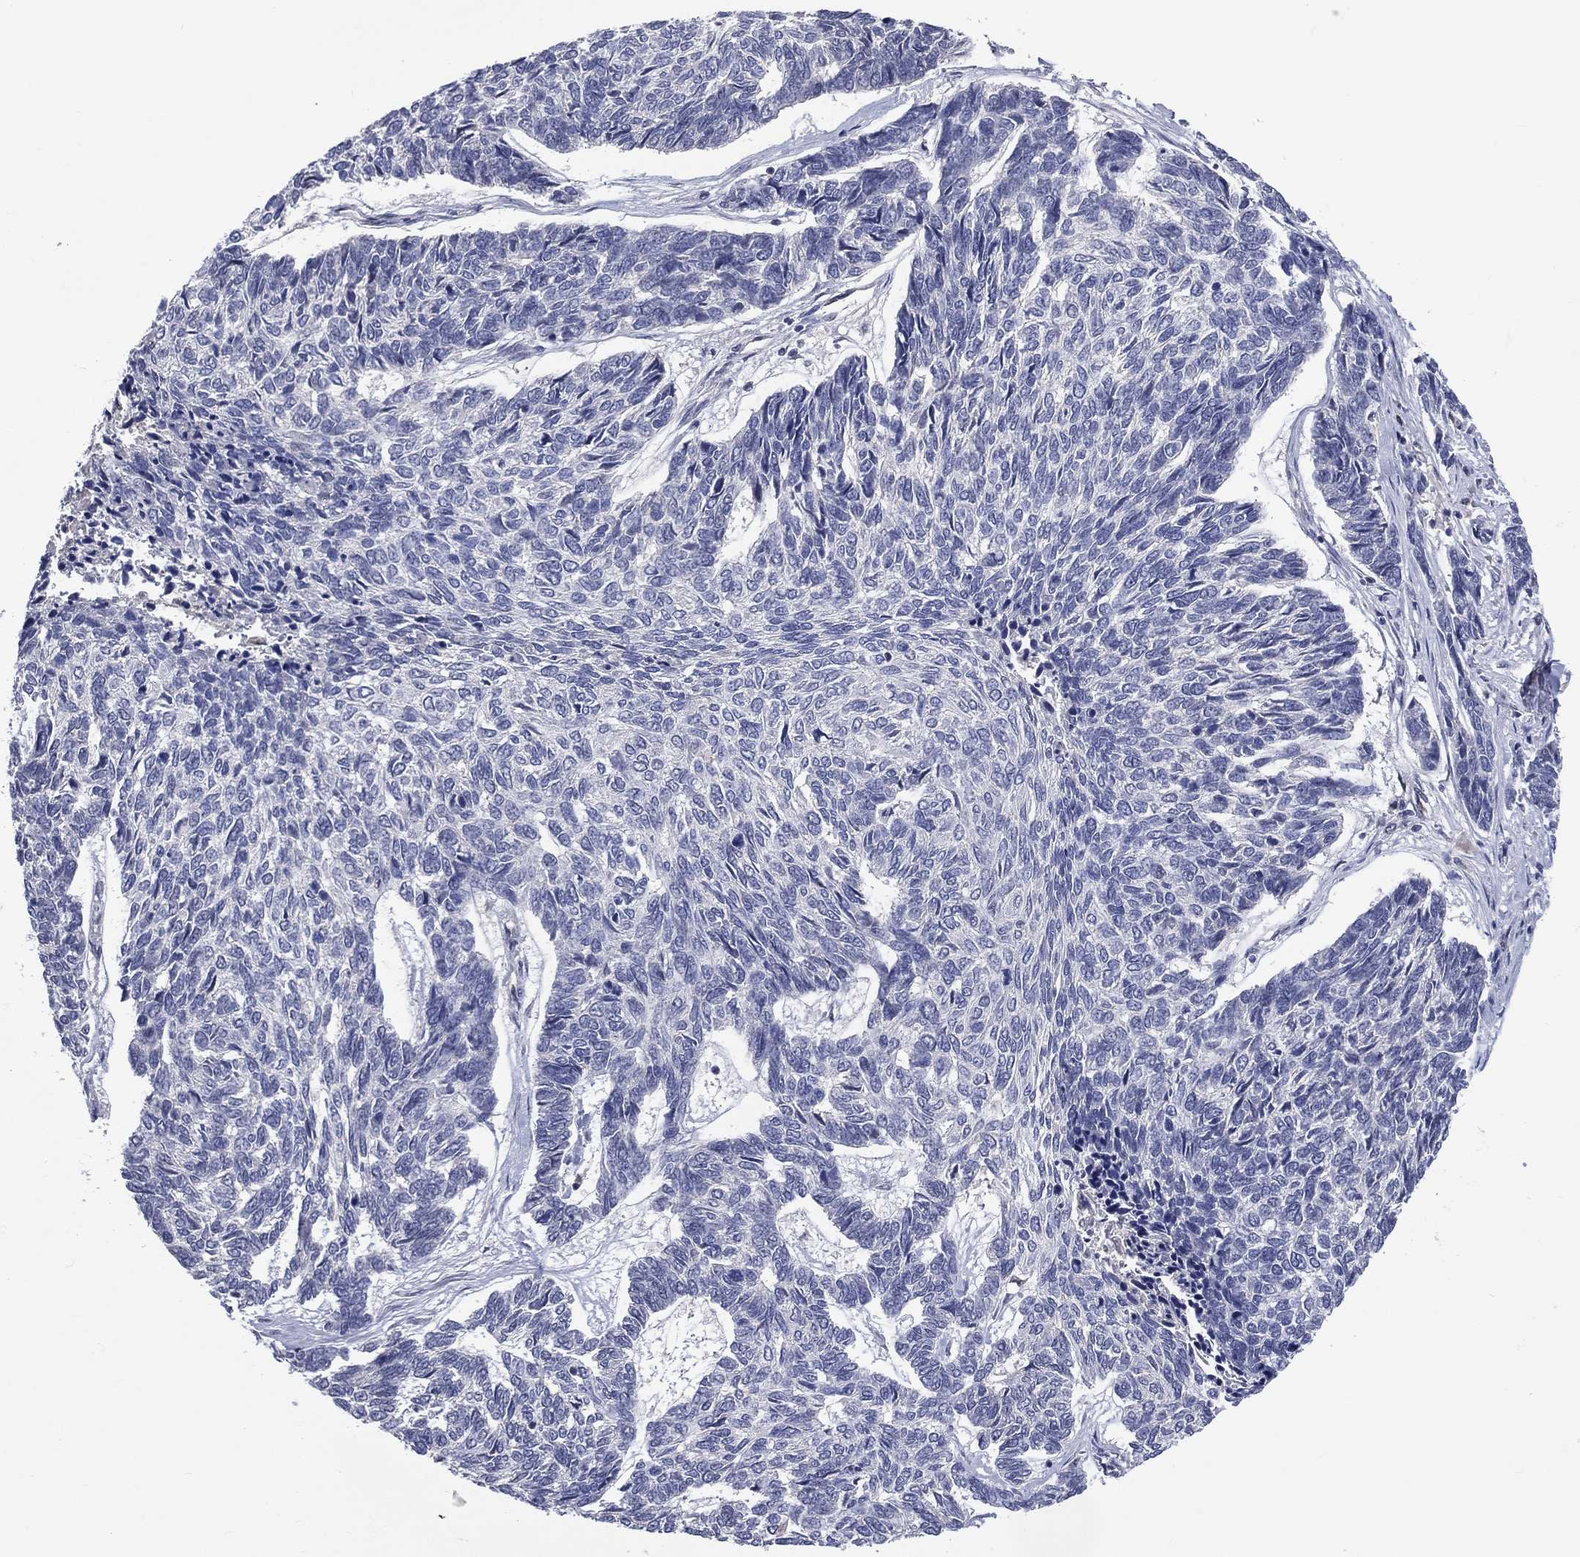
{"staining": {"intensity": "negative", "quantity": "none", "location": "none"}, "tissue": "skin cancer", "cell_type": "Tumor cells", "image_type": "cancer", "snomed": [{"axis": "morphology", "description": "Basal cell carcinoma"}, {"axis": "topography", "description": "Skin"}], "caption": "Immunohistochemical staining of skin cancer (basal cell carcinoma) displays no significant expression in tumor cells.", "gene": "DLG4", "patient": {"sex": "female", "age": 65}}